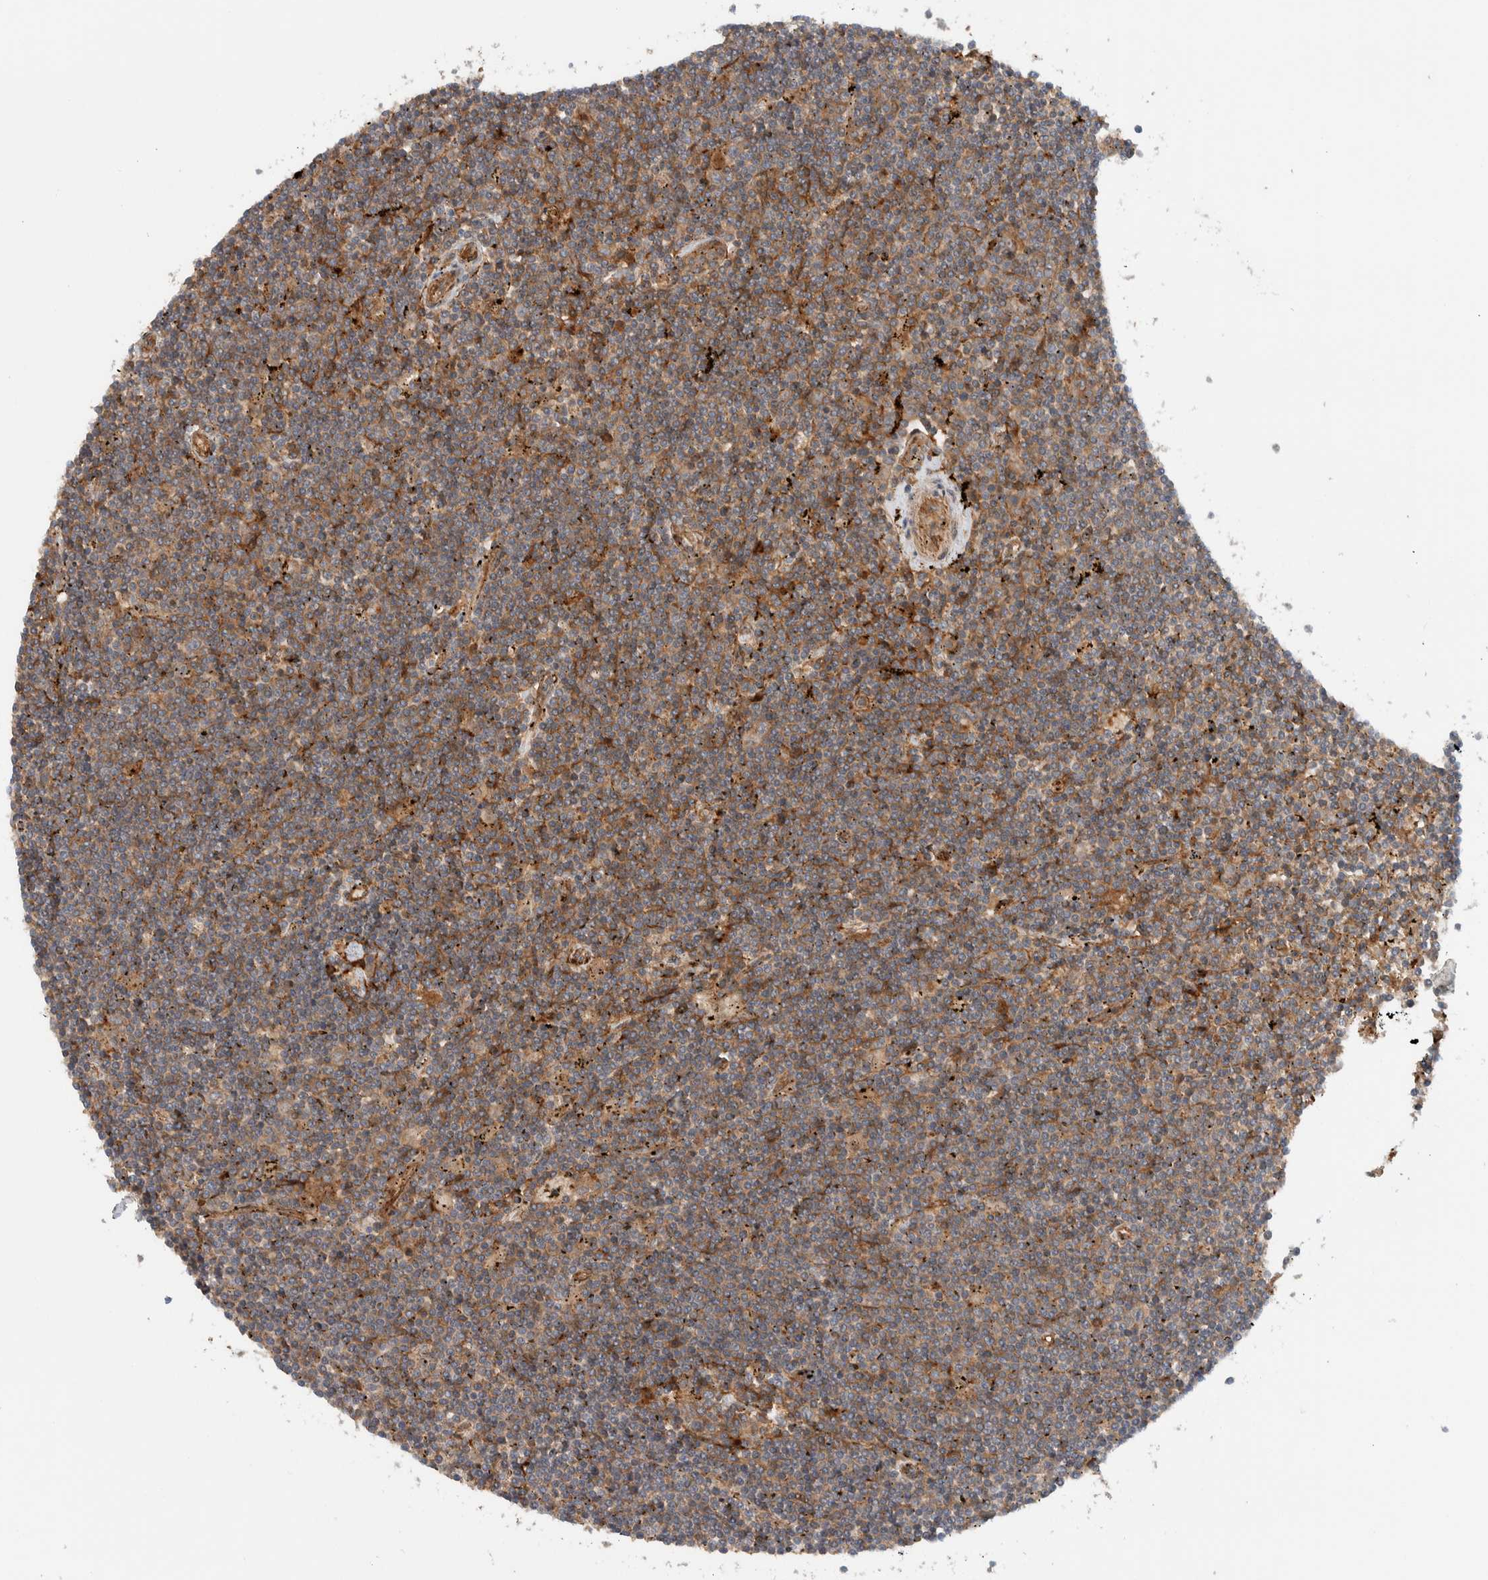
{"staining": {"intensity": "moderate", "quantity": "25%-75%", "location": "cytoplasmic/membranous"}, "tissue": "lymphoma", "cell_type": "Tumor cells", "image_type": "cancer", "snomed": [{"axis": "morphology", "description": "Malignant lymphoma, non-Hodgkin's type, Low grade"}, {"axis": "topography", "description": "Spleen"}], "caption": "Immunohistochemical staining of human low-grade malignant lymphoma, non-Hodgkin's type demonstrates medium levels of moderate cytoplasmic/membranous protein expression in approximately 25%-75% of tumor cells.", "gene": "MPRIP", "patient": {"sex": "male", "age": 76}}